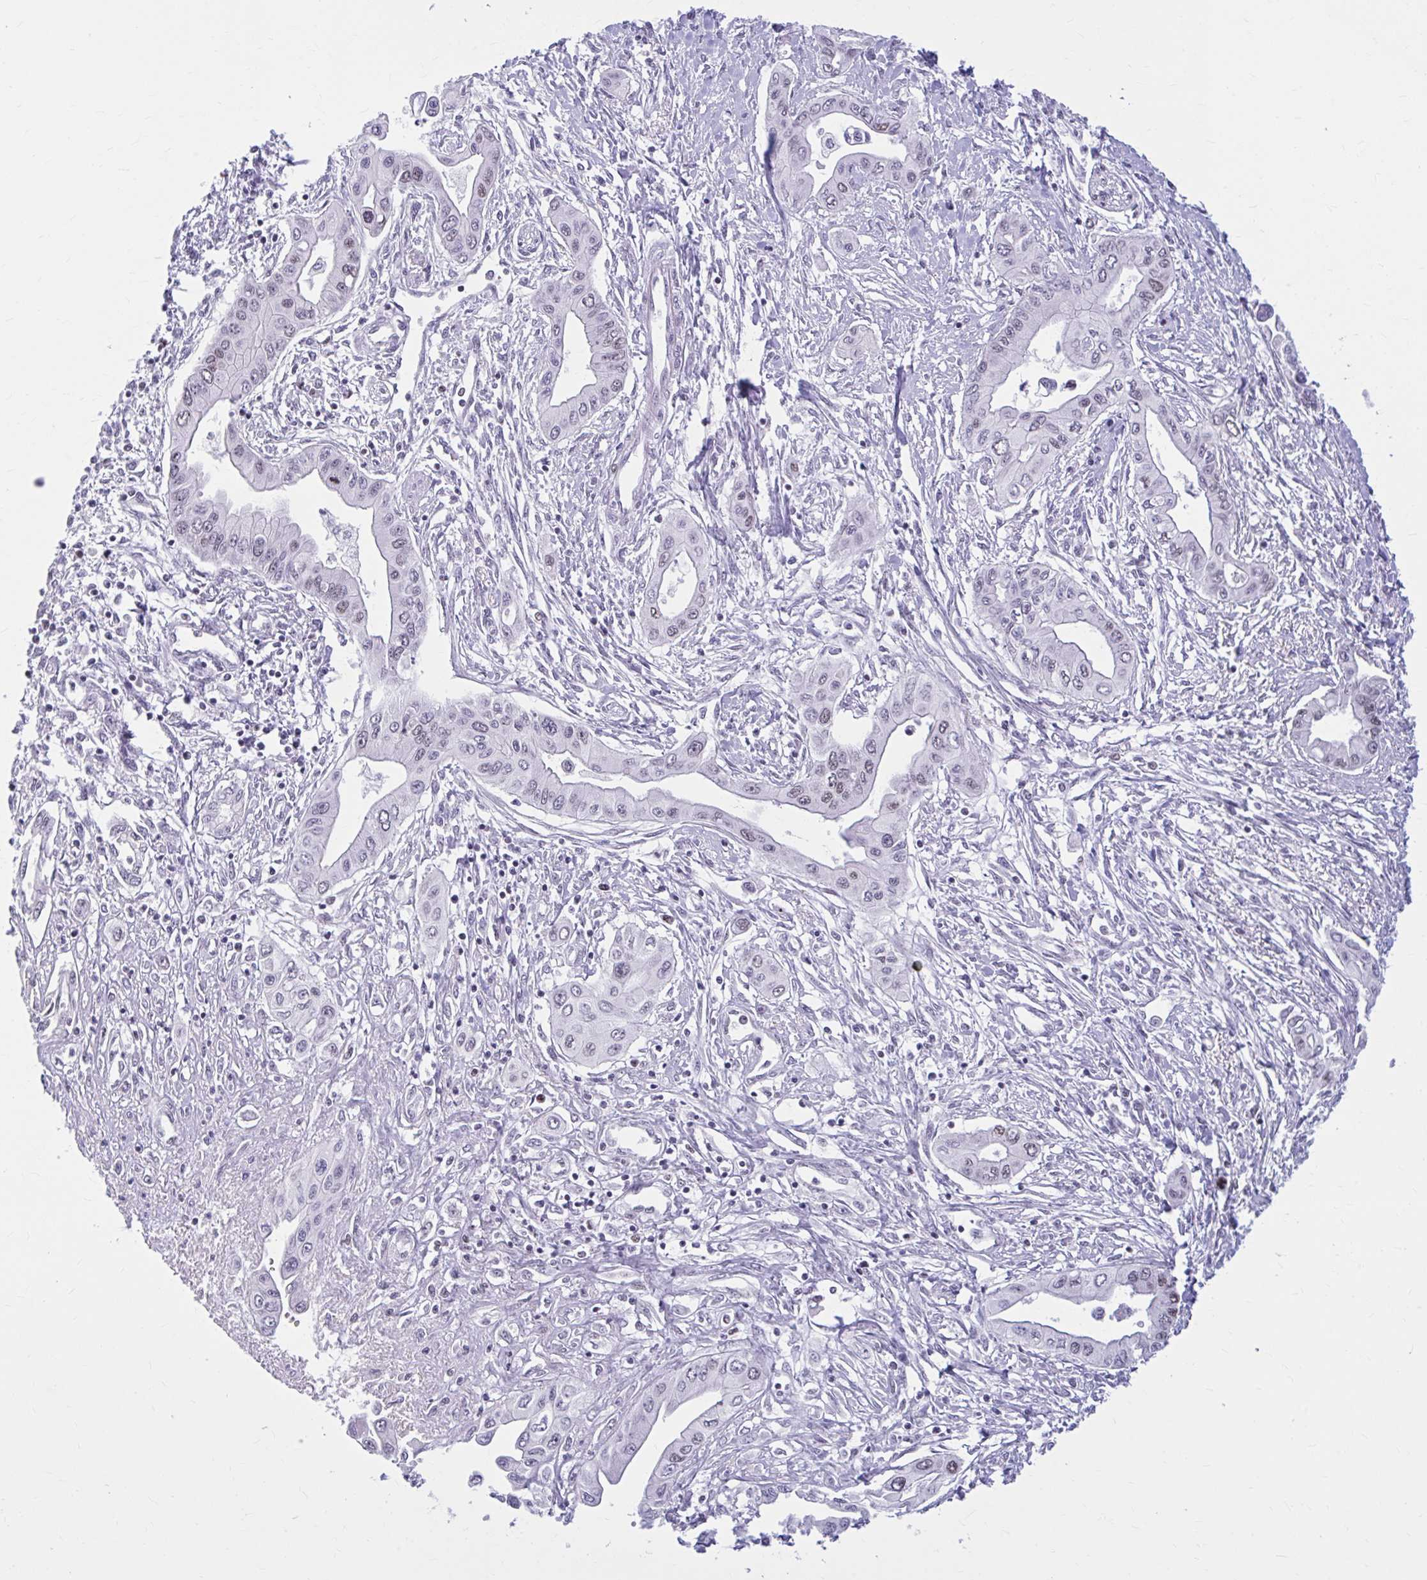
{"staining": {"intensity": "moderate", "quantity": "<25%", "location": "nuclear"}, "tissue": "pancreatic cancer", "cell_type": "Tumor cells", "image_type": "cancer", "snomed": [{"axis": "morphology", "description": "Adenocarcinoma, NOS"}, {"axis": "topography", "description": "Pancreas"}], "caption": "Pancreatic cancer stained for a protein (brown) exhibits moderate nuclear positive staining in about <25% of tumor cells.", "gene": "PABIR1", "patient": {"sex": "female", "age": 62}}